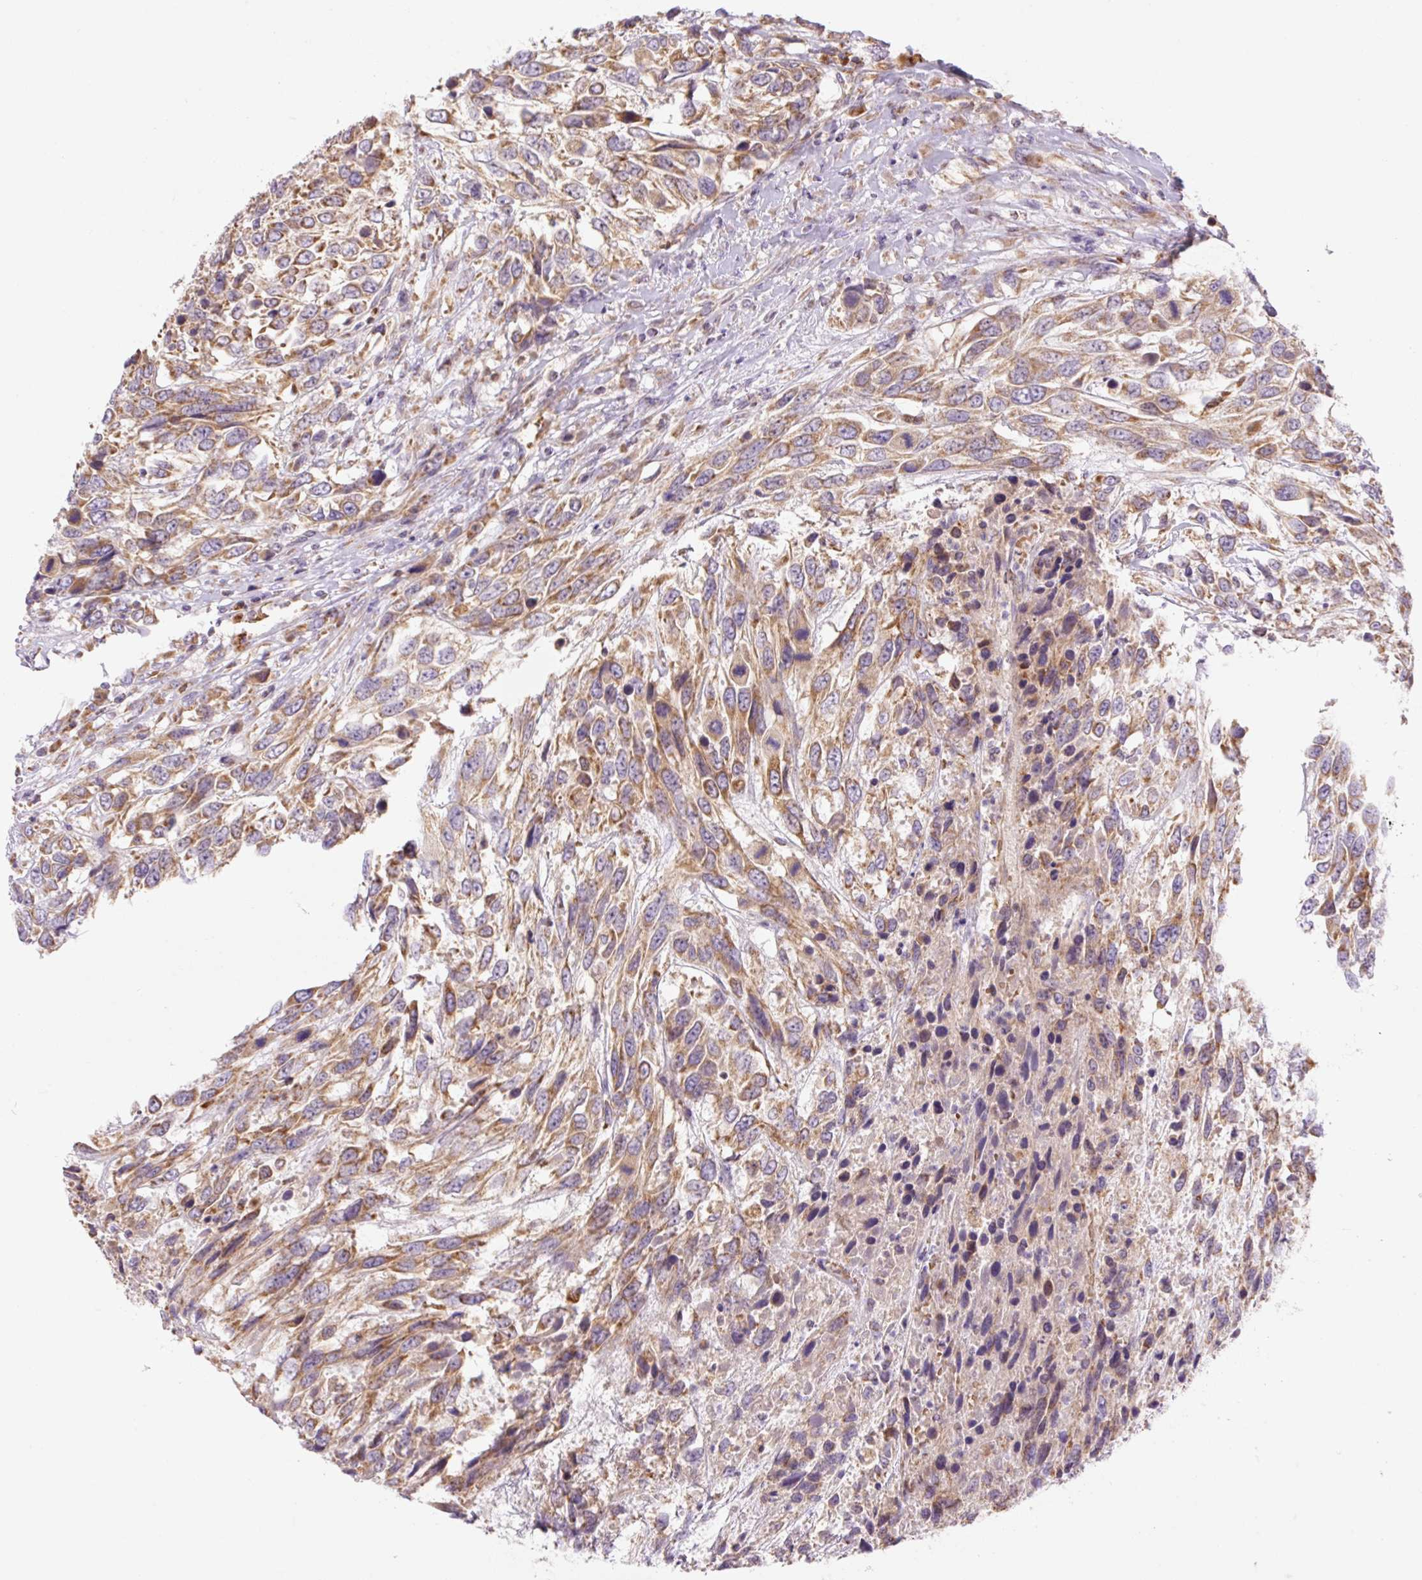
{"staining": {"intensity": "moderate", "quantity": ">75%", "location": "cytoplasmic/membranous"}, "tissue": "urothelial cancer", "cell_type": "Tumor cells", "image_type": "cancer", "snomed": [{"axis": "morphology", "description": "Urothelial carcinoma, High grade"}, {"axis": "topography", "description": "Urinary bladder"}], "caption": "IHC histopathology image of human urothelial carcinoma (high-grade) stained for a protein (brown), which demonstrates medium levels of moderate cytoplasmic/membranous positivity in approximately >75% of tumor cells.", "gene": "GOSR2", "patient": {"sex": "female", "age": 70}}